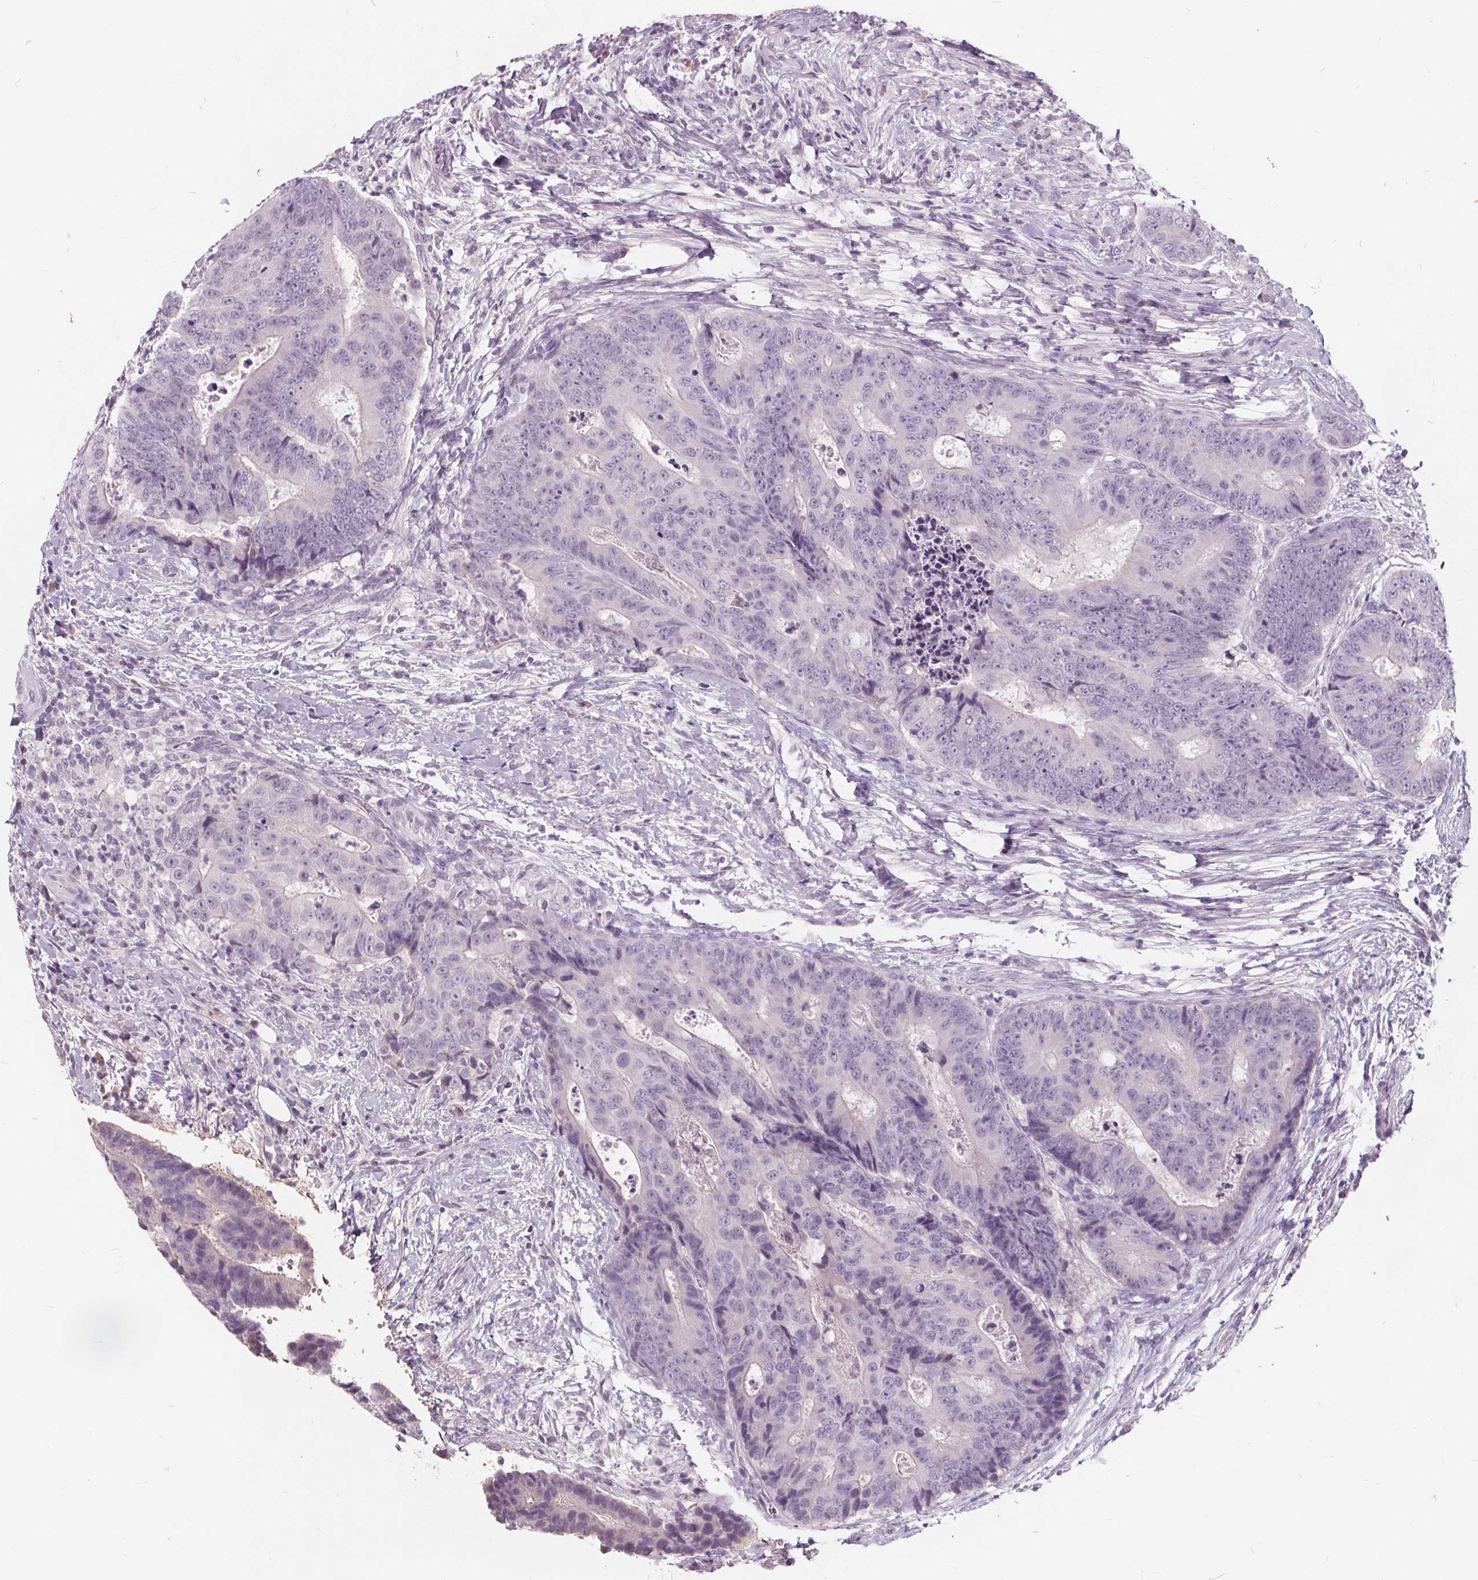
{"staining": {"intensity": "negative", "quantity": "none", "location": "none"}, "tissue": "colorectal cancer", "cell_type": "Tumor cells", "image_type": "cancer", "snomed": [{"axis": "morphology", "description": "Adenocarcinoma, NOS"}, {"axis": "topography", "description": "Colon"}], "caption": "Colorectal cancer (adenocarcinoma) was stained to show a protein in brown. There is no significant positivity in tumor cells. The staining was performed using DAB to visualize the protein expression in brown, while the nuclei were stained in blue with hematoxylin (Magnification: 20x).", "gene": "PLA2G2E", "patient": {"sex": "female", "age": 48}}